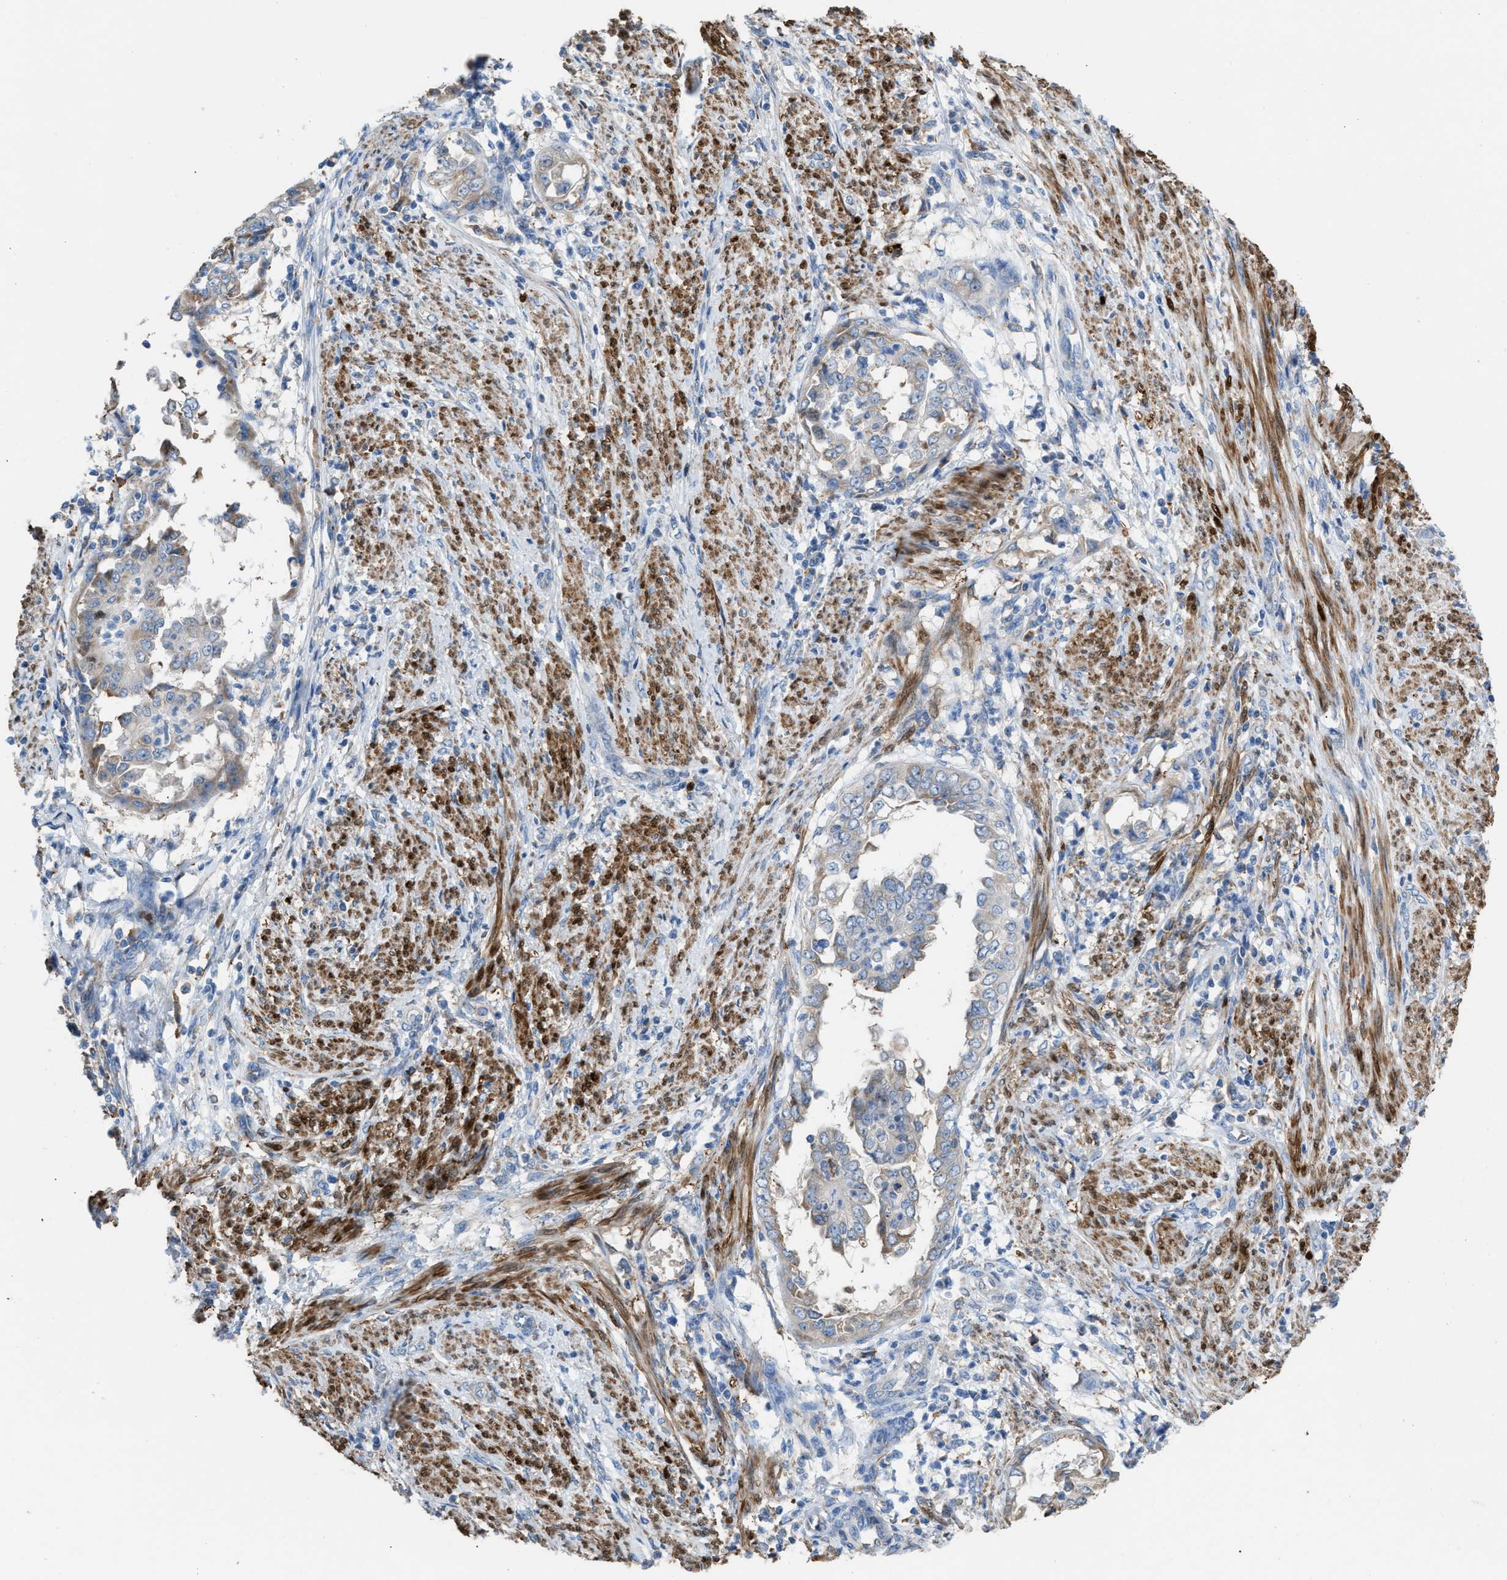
{"staining": {"intensity": "negative", "quantity": "none", "location": "none"}, "tissue": "endometrial cancer", "cell_type": "Tumor cells", "image_type": "cancer", "snomed": [{"axis": "morphology", "description": "Adenocarcinoma, NOS"}, {"axis": "topography", "description": "Endometrium"}], "caption": "DAB (3,3'-diaminobenzidine) immunohistochemical staining of human adenocarcinoma (endometrial) reveals no significant staining in tumor cells.", "gene": "CA3", "patient": {"sex": "female", "age": 85}}